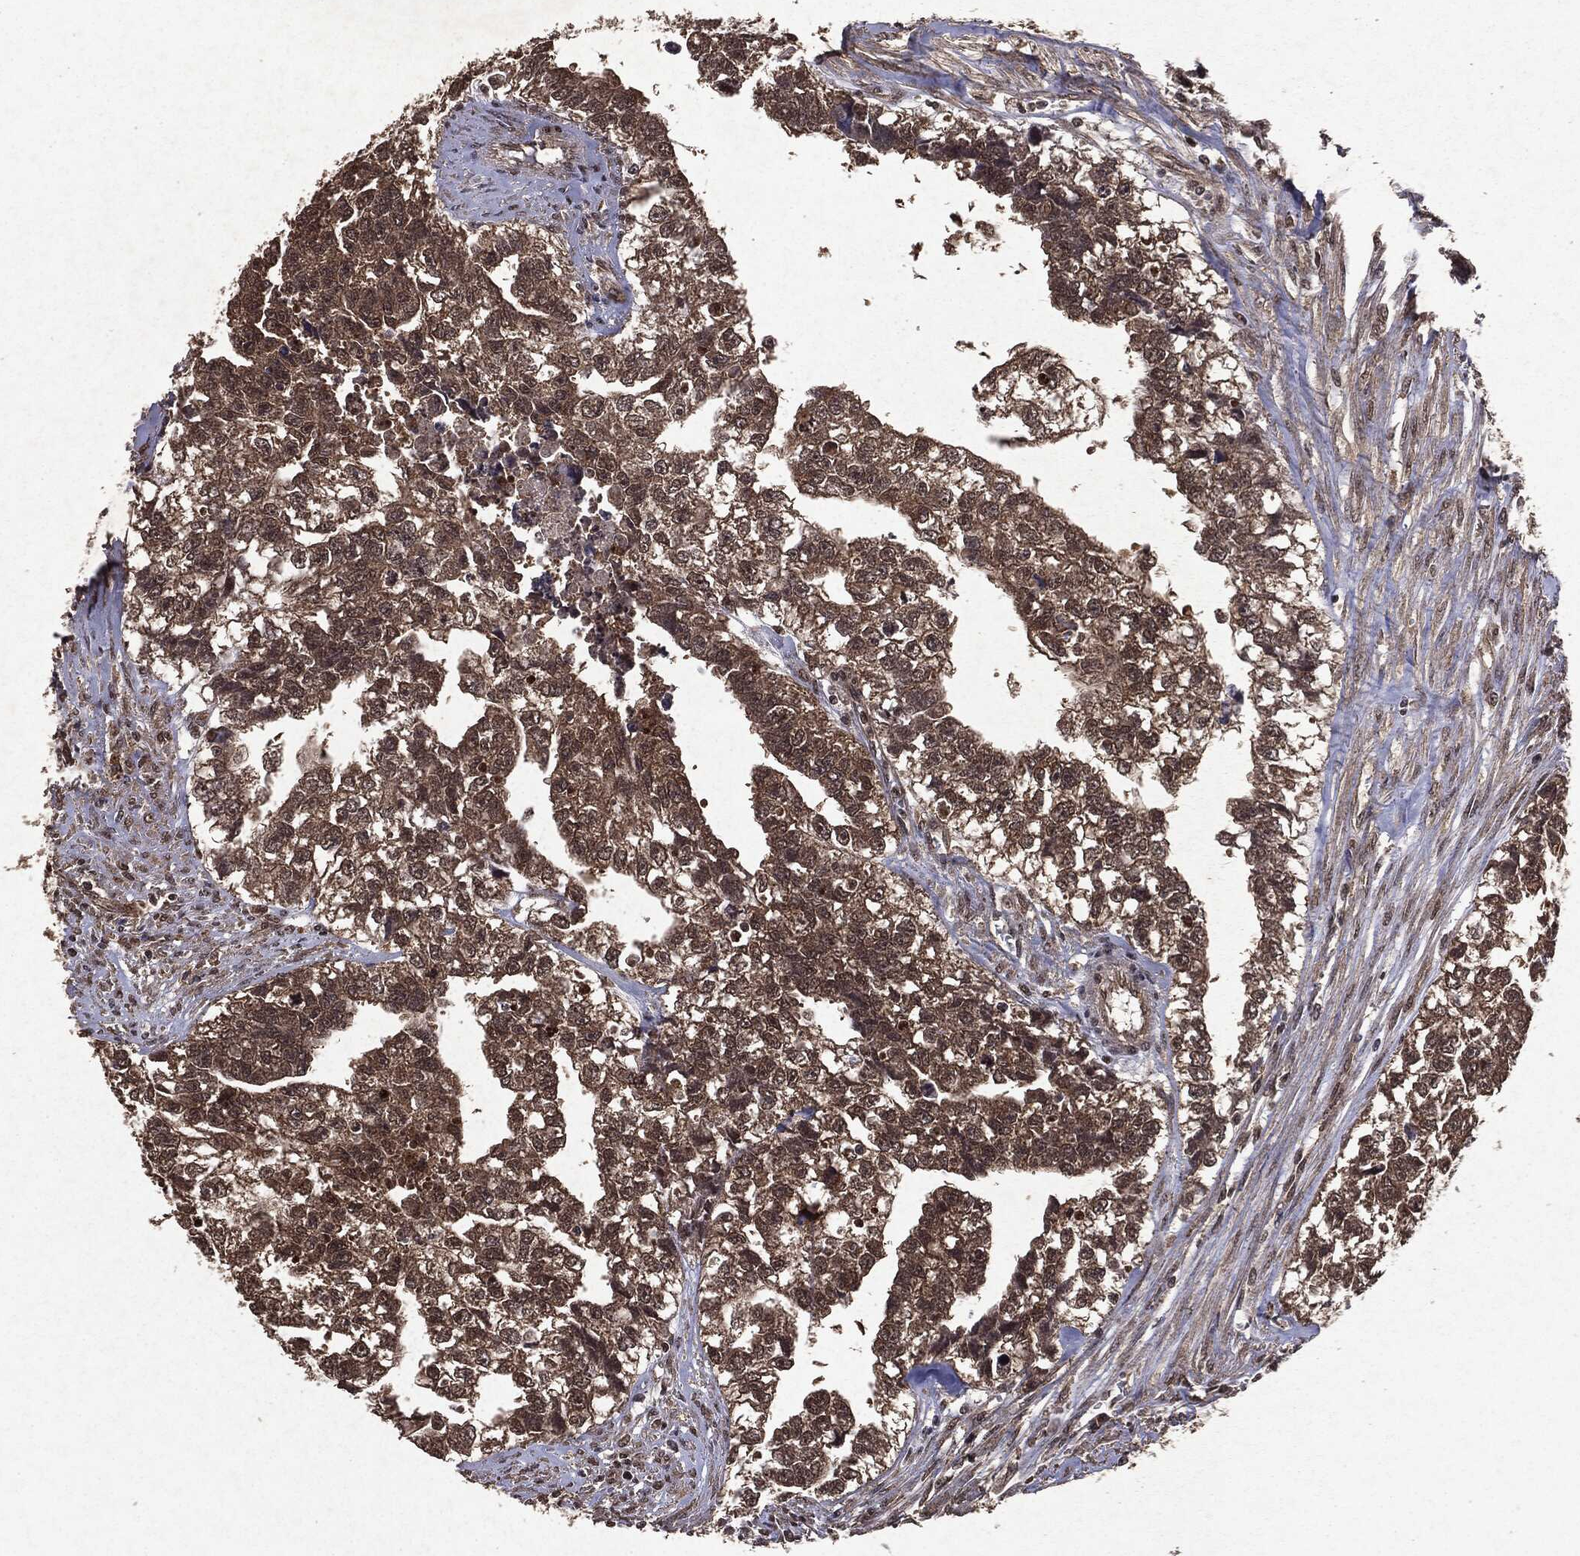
{"staining": {"intensity": "moderate", "quantity": ">75%", "location": "cytoplasmic/membranous"}, "tissue": "testis cancer", "cell_type": "Tumor cells", "image_type": "cancer", "snomed": [{"axis": "morphology", "description": "Carcinoma, Embryonal, NOS"}, {"axis": "morphology", "description": "Teratoma, malignant, NOS"}, {"axis": "topography", "description": "Testis"}], "caption": "Immunohistochemical staining of embryonal carcinoma (testis) displays medium levels of moderate cytoplasmic/membranous staining in approximately >75% of tumor cells.", "gene": "PEBP1", "patient": {"sex": "male", "age": 44}}